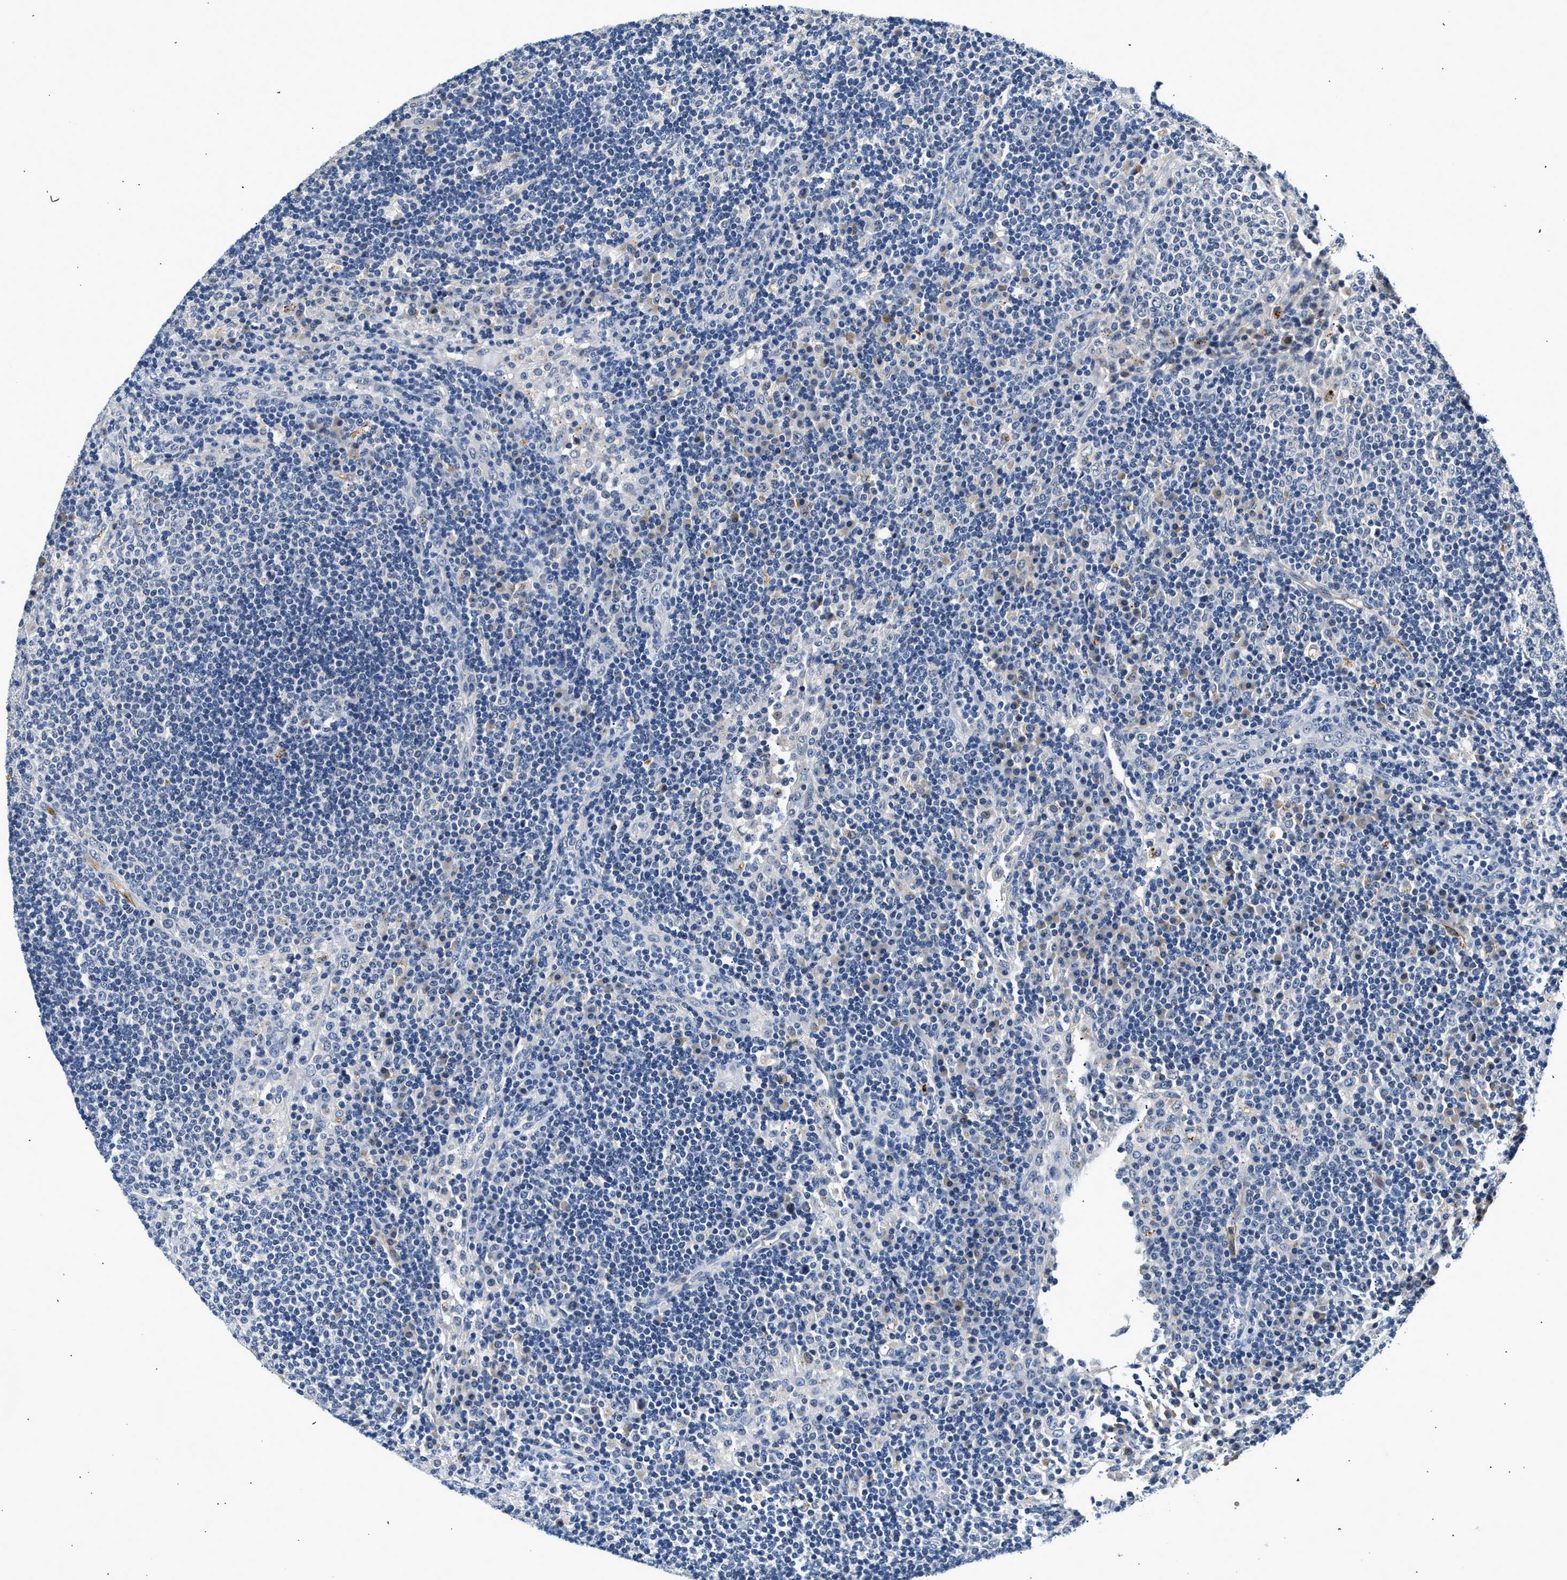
{"staining": {"intensity": "negative", "quantity": "none", "location": "none"}, "tissue": "lymph node", "cell_type": "Germinal center cells", "image_type": "normal", "snomed": [{"axis": "morphology", "description": "Normal tissue, NOS"}, {"axis": "topography", "description": "Lymph node"}], "caption": "An image of lymph node stained for a protein reveals no brown staining in germinal center cells.", "gene": "MED22", "patient": {"sex": "female", "age": 53}}